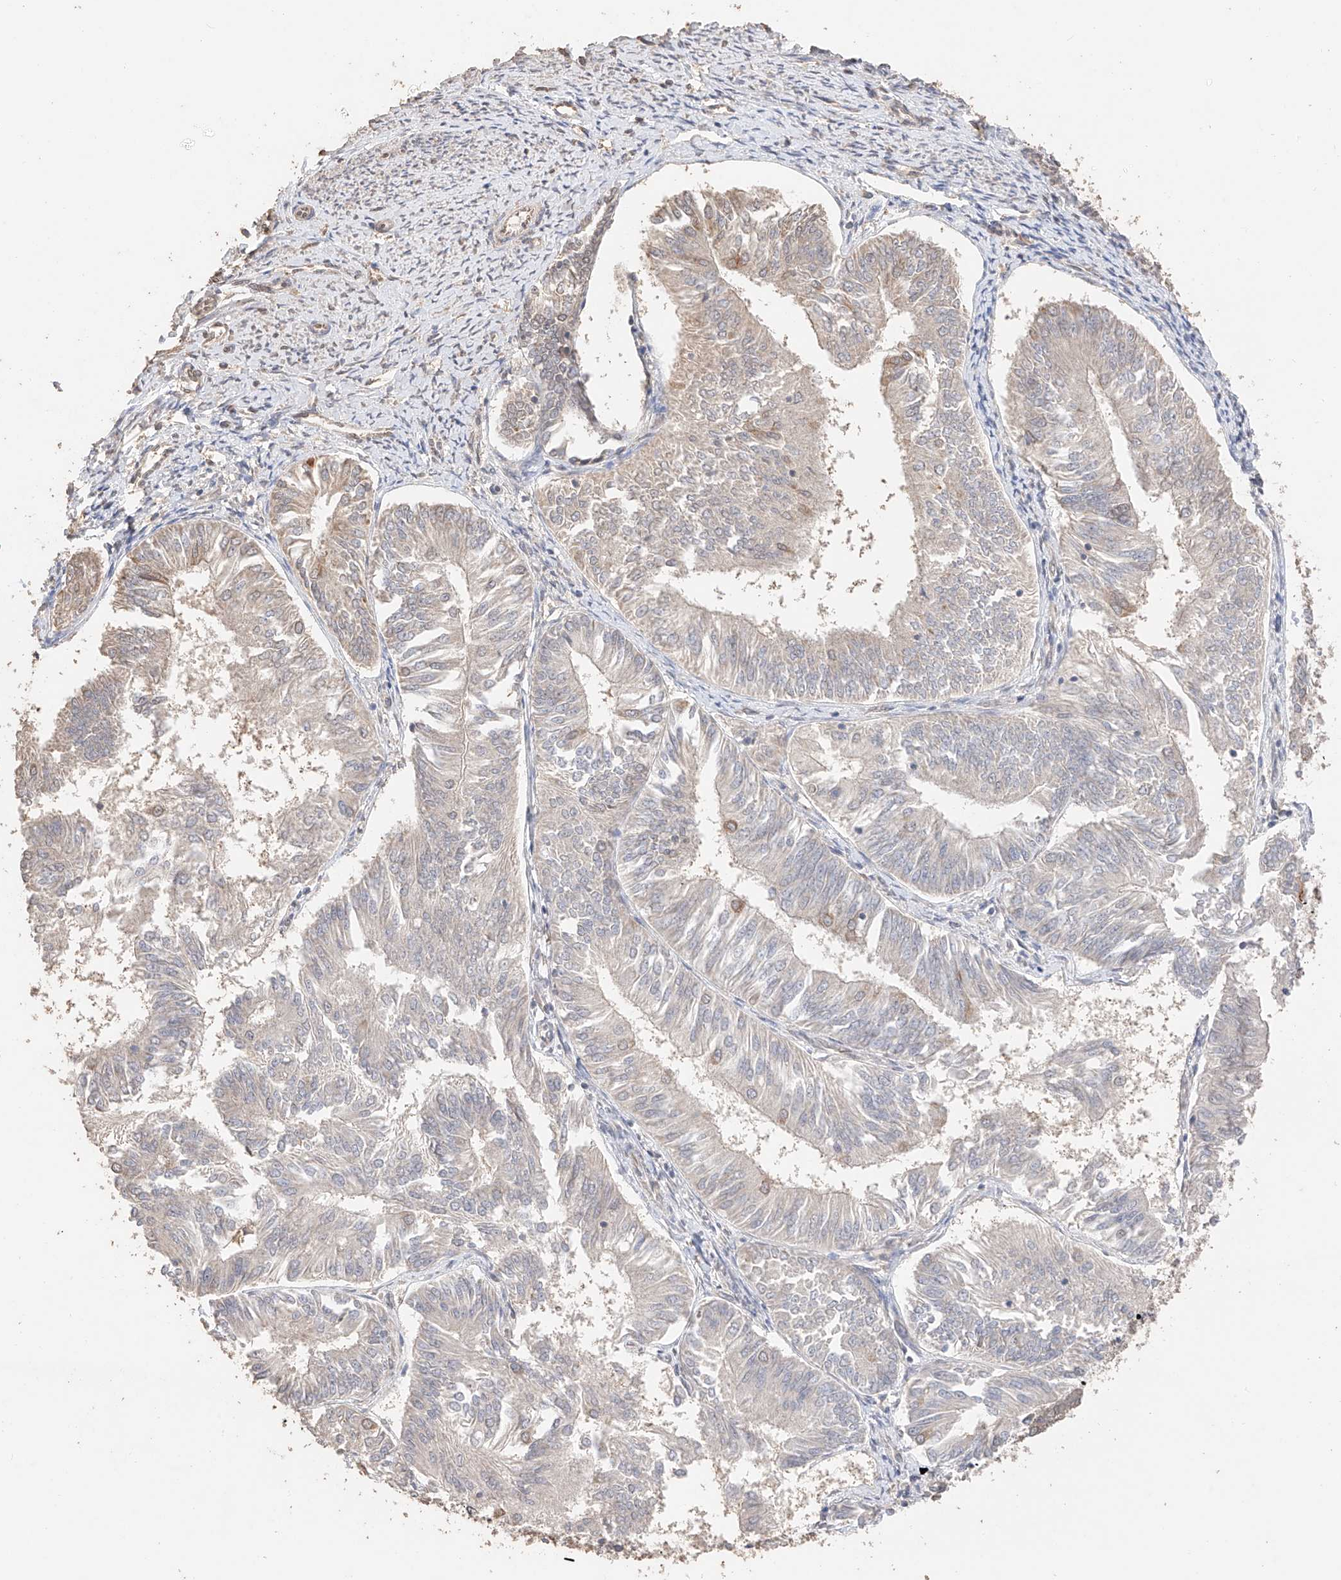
{"staining": {"intensity": "weak", "quantity": "<25%", "location": "cytoplasmic/membranous"}, "tissue": "endometrial cancer", "cell_type": "Tumor cells", "image_type": "cancer", "snomed": [{"axis": "morphology", "description": "Adenocarcinoma, NOS"}, {"axis": "topography", "description": "Endometrium"}], "caption": "Tumor cells are negative for protein expression in human adenocarcinoma (endometrial).", "gene": "IL22RA2", "patient": {"sex": "female", "age": 58}}